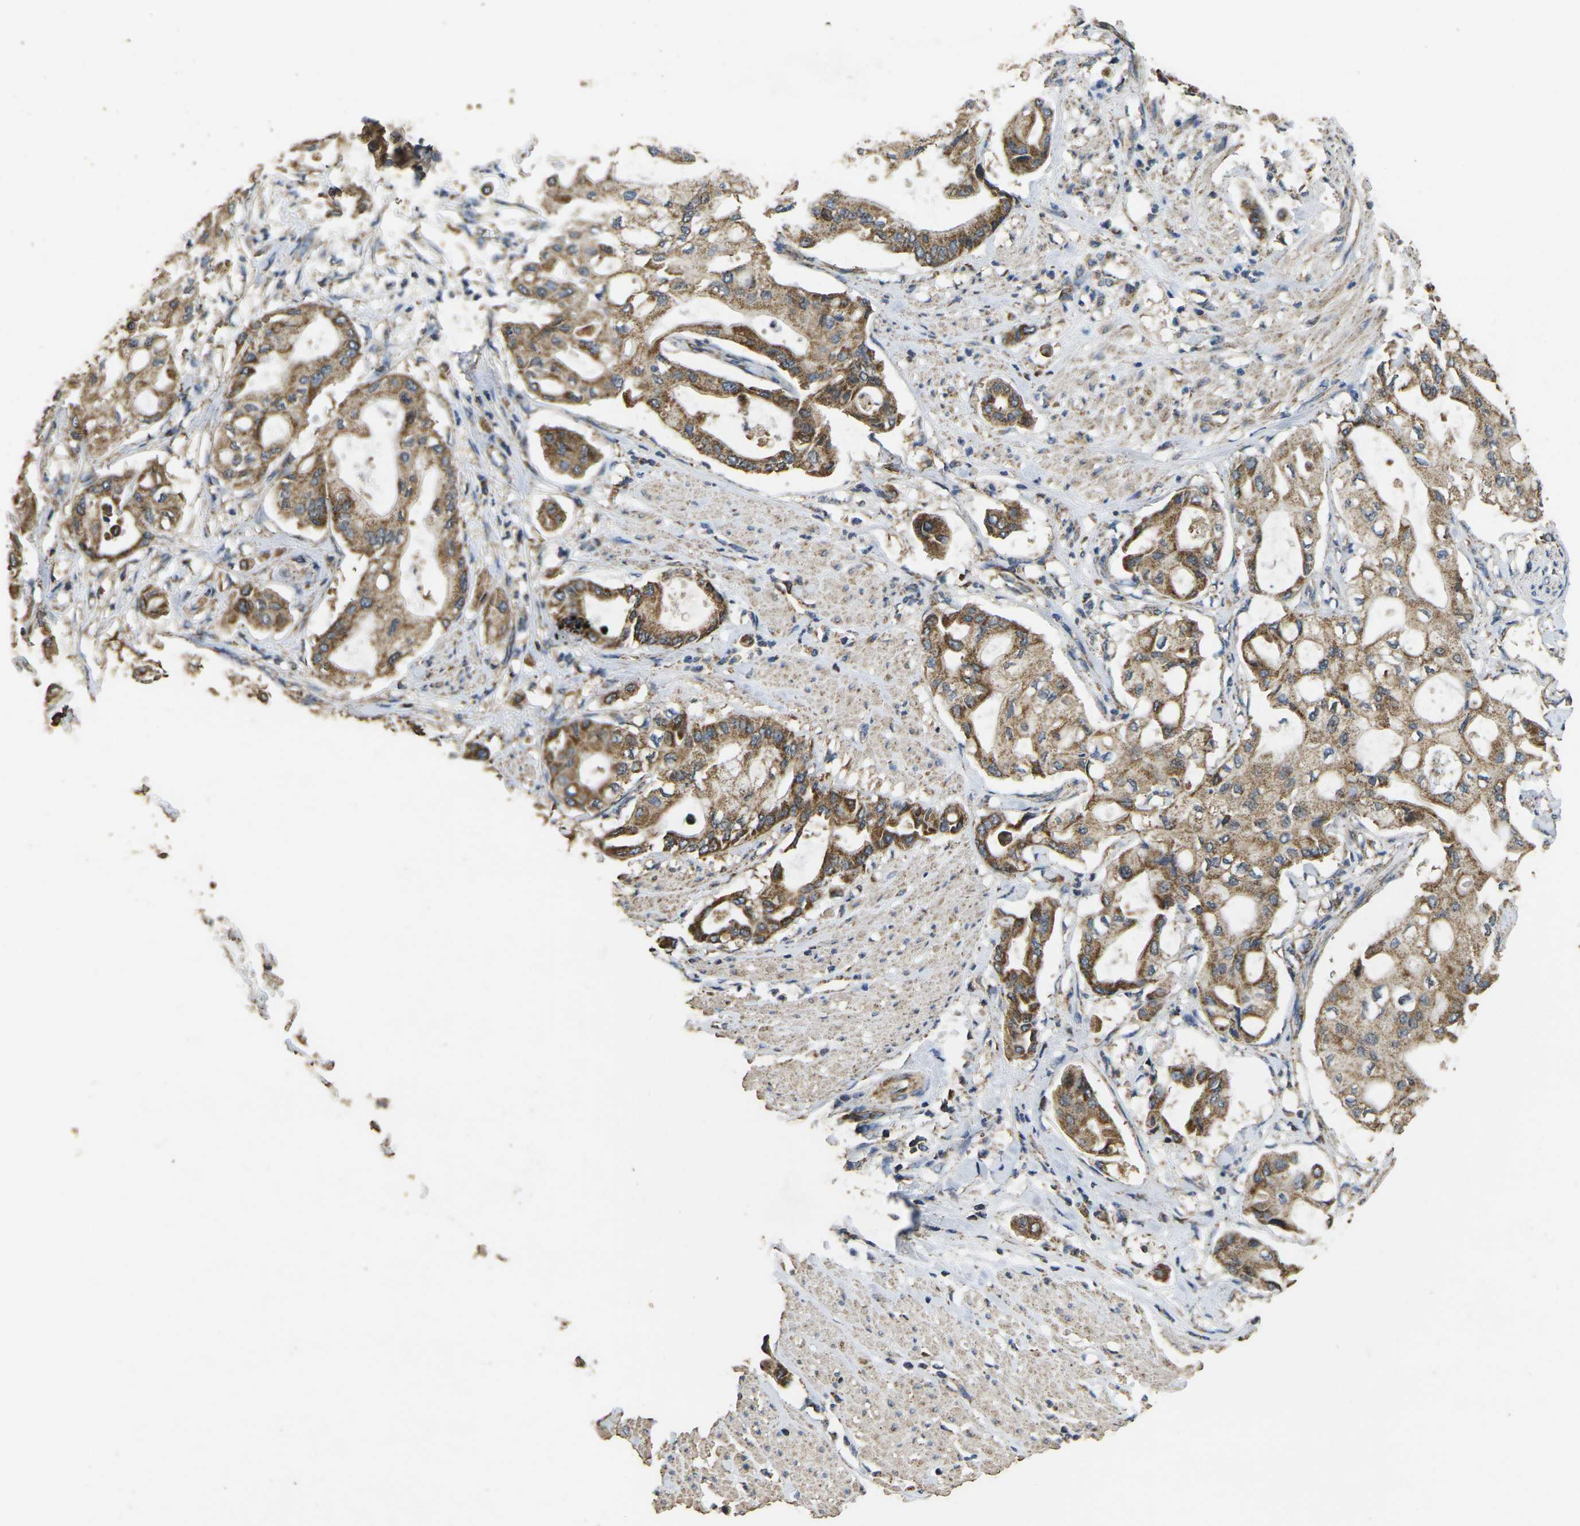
{"staining": {"intensity": "moderate", "quantity": ">75%", "location": "cytoplasmic/membranous"}, "tissue": "pancreatic cancer", "cell_type": "Tumor cells", "image_type": "cancer", "snomed": [{"axis": "morphology", "description": "Adenocarcinoma, NOS"}, {"axis": "morphology", "description": "Adenocarcinoma, metastatic, NOS"}, {"axis": "topography", "description": "Lymph node"}, {"axis": "topography", "description": "Pancreas"}, {"axis": "topography", "description": "Duodenum"}], "caption": "Adenocarcinoma (pancreatic) stained with immunohistochemistry (IHC) exhibits moderate cytoplasmic/membranous expression in about >75% of tumor cells. Immunohistochemistry stains the protein in brown and the nuclei are stained blue.", "gene": "MAPK11", "patient": {"sex": "female", "age": 64}}